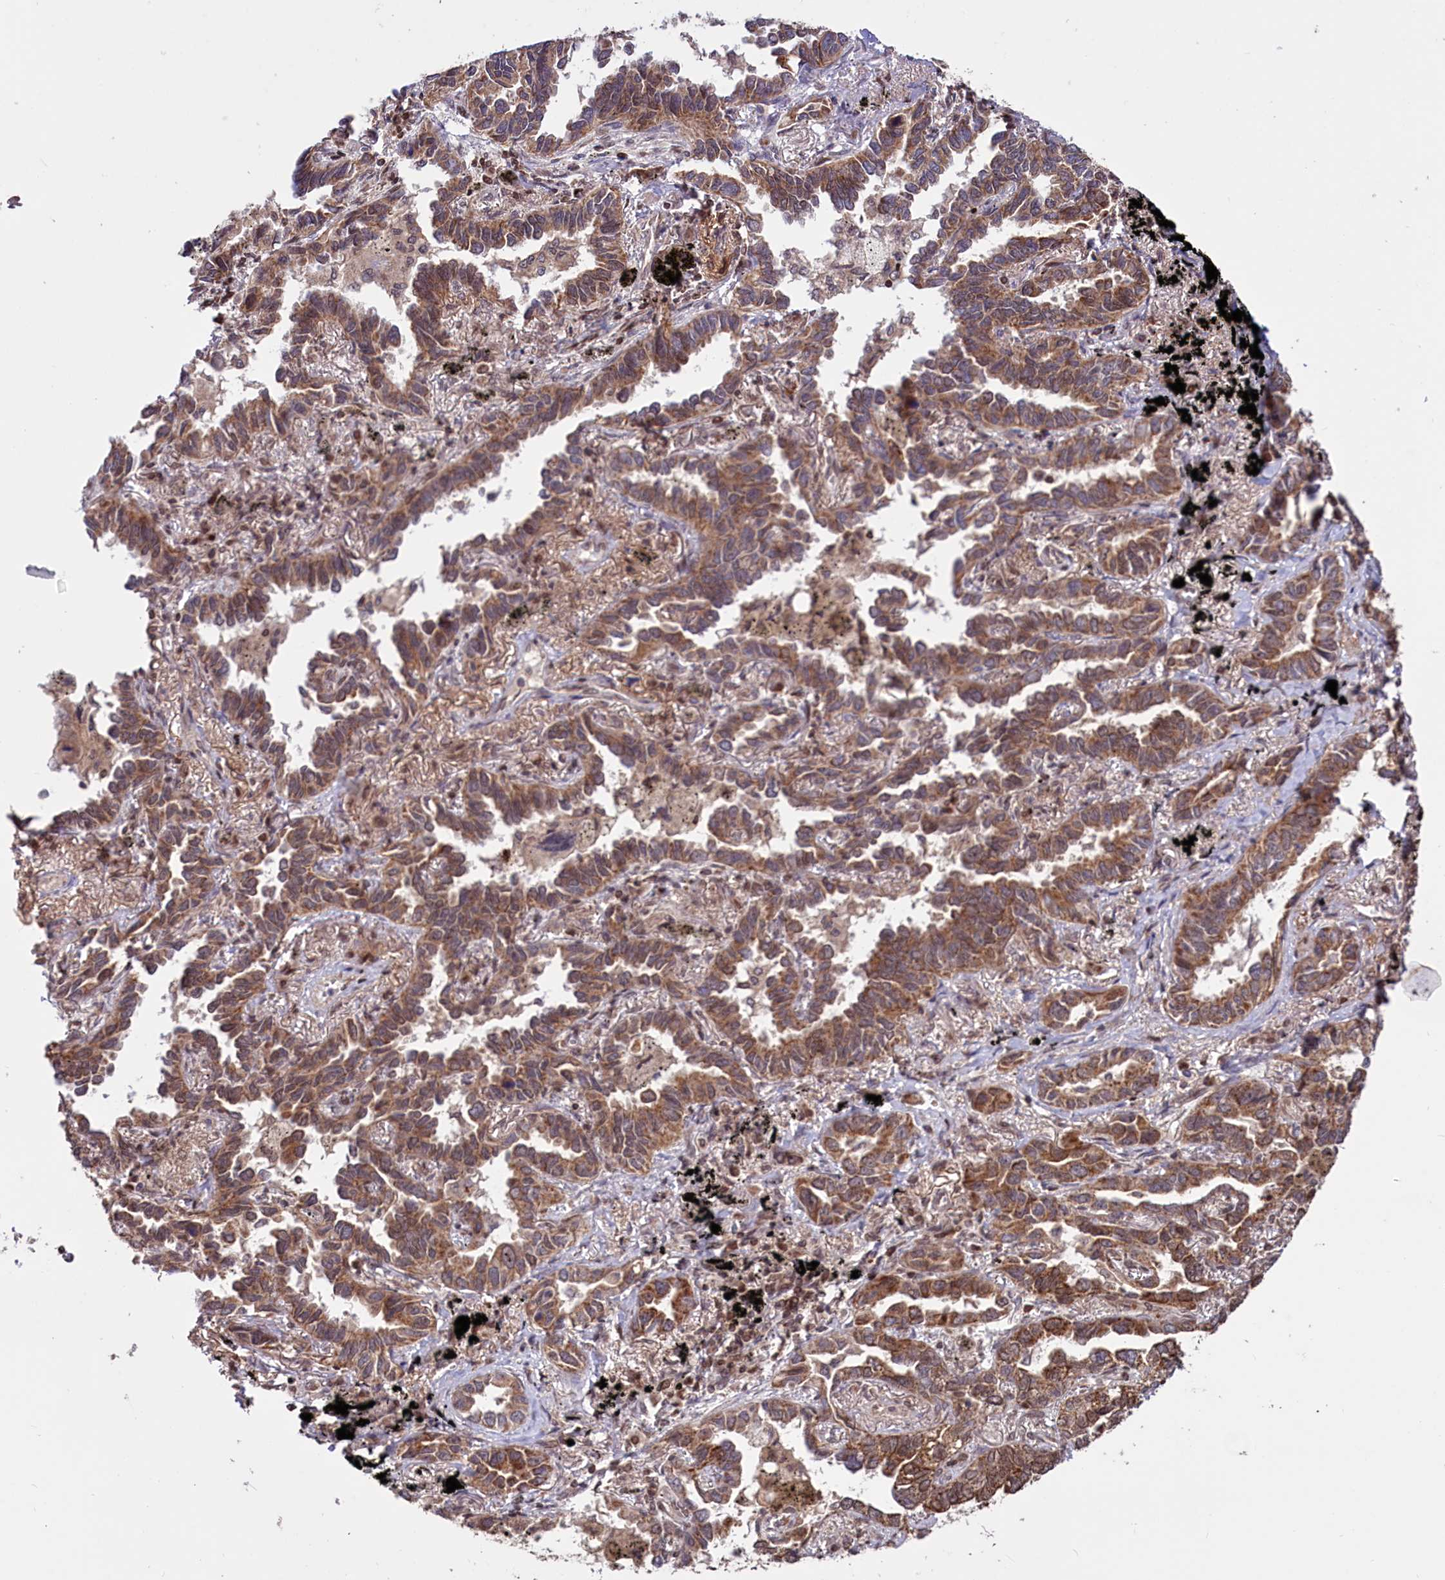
{"staining": {"intensity": "strong", "quantity": ">75%", "location": "cytoplasmic/membranous"}, "tissue": "lung cancer", "cell_type": "Tumor cells", "image_type": "cancer", "snomed": [{"axis": "morphology", "description": "Adenocarcinoma, NOS"}, {"axis": "topography", "description": "Lung"}], "caption": "Protein expression analysis of lung cancer (adenocarcinoma) reveals strong cytoplasmic/membranous positivity in about >75% of tumor cells. (IHC, brightfield microscopy, high magnification).", "gene": "PHC3", "patient": {"sex": "male", "age": 67}}